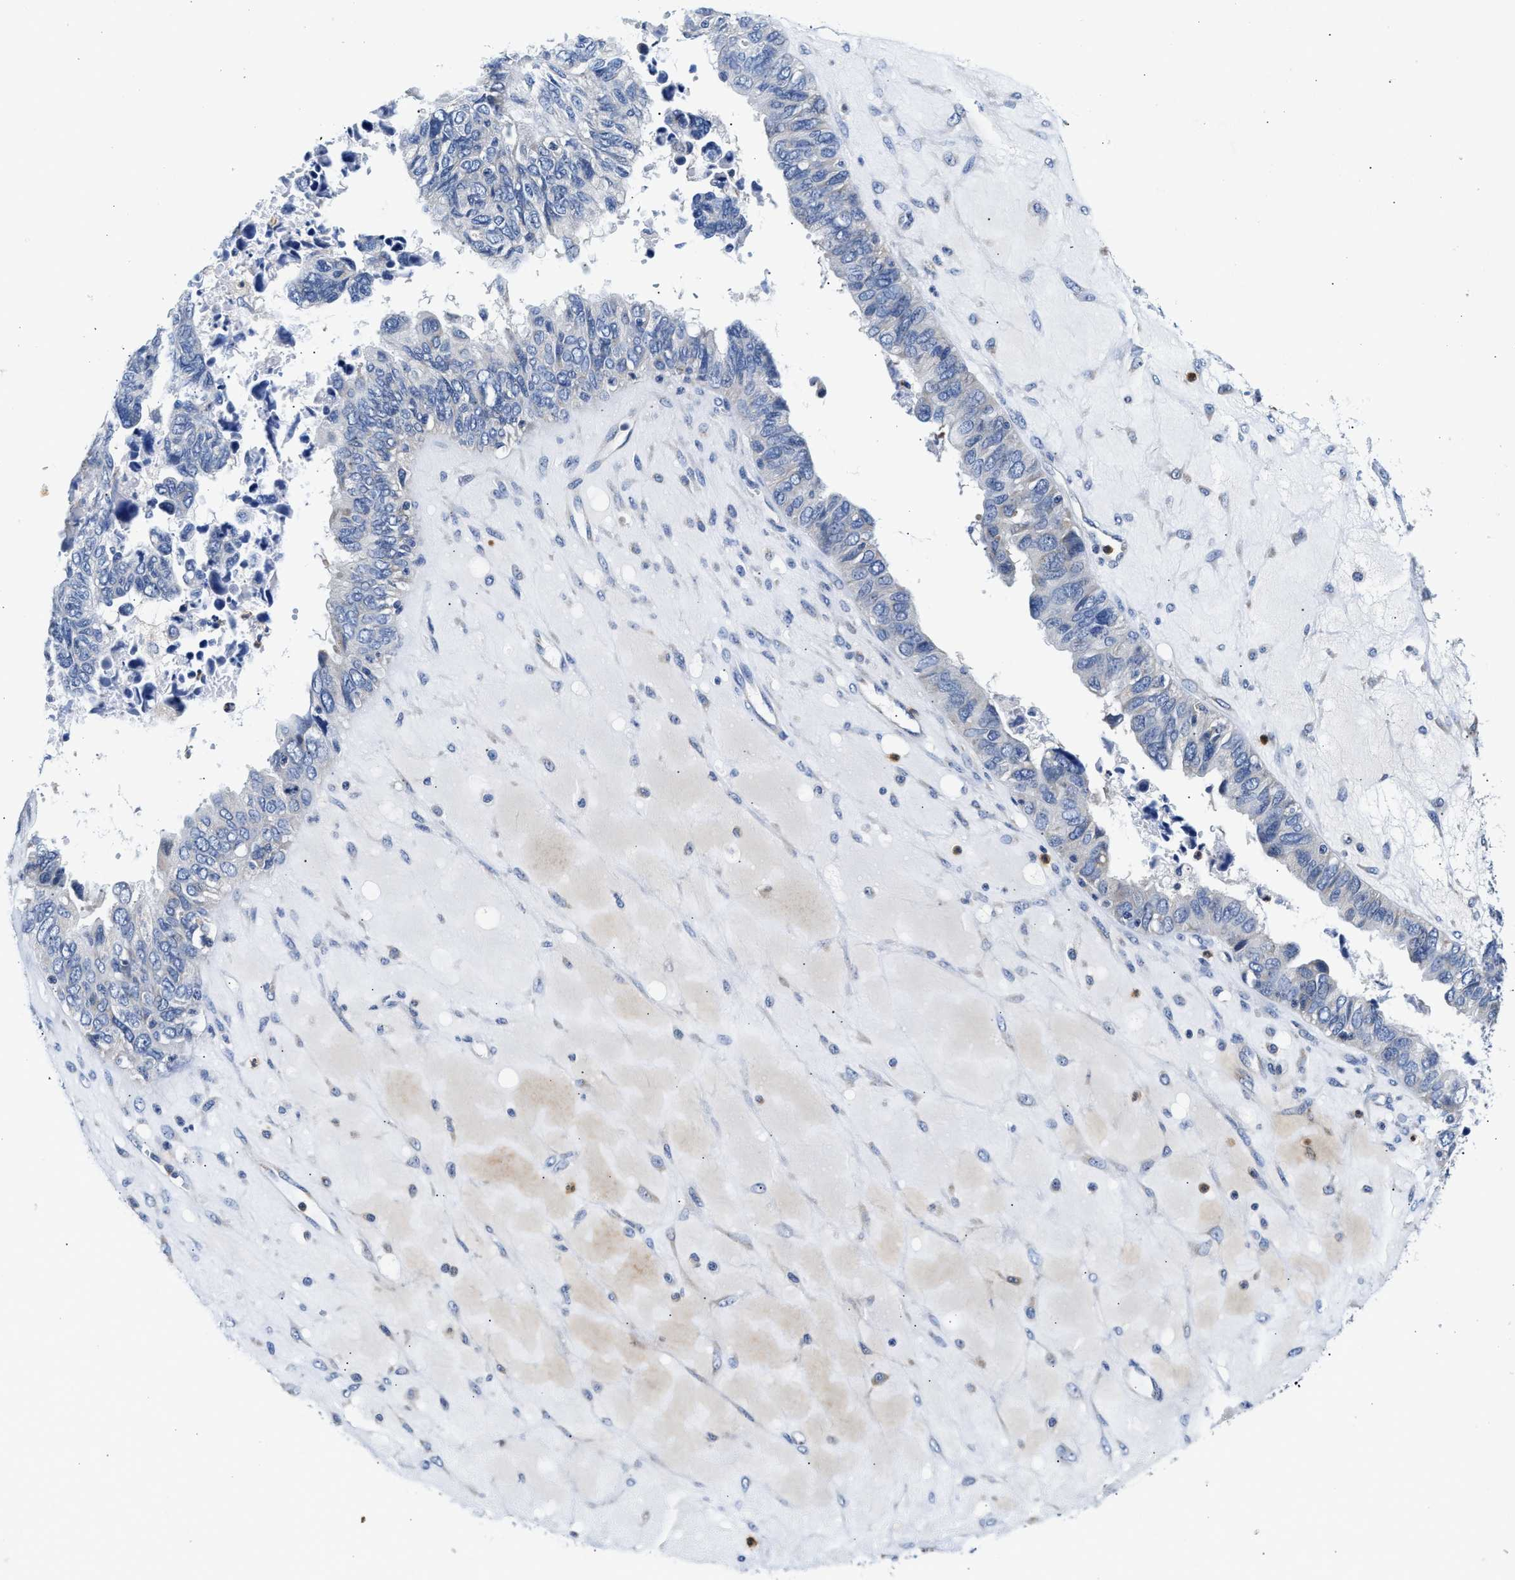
{"staining": {"intensity": "negative", "quantity": "none", "location": "none"}, "tissue": "ovarian cancer", "cell_type": "Tumor cells", "image_type": "cancer", "snomed": [{"axis": "morphology", "description": "Cystadenocarcinoma, serous, NOS"}, {"axis": "topography", "description": "Ovary"}], "caption": "This is an immunohistochemistry histopathology image of ovarian cancer. There is no positivity in tumor cells.", "gene": "FAM185A", "patient": {"sex": "female", "age": 79}}